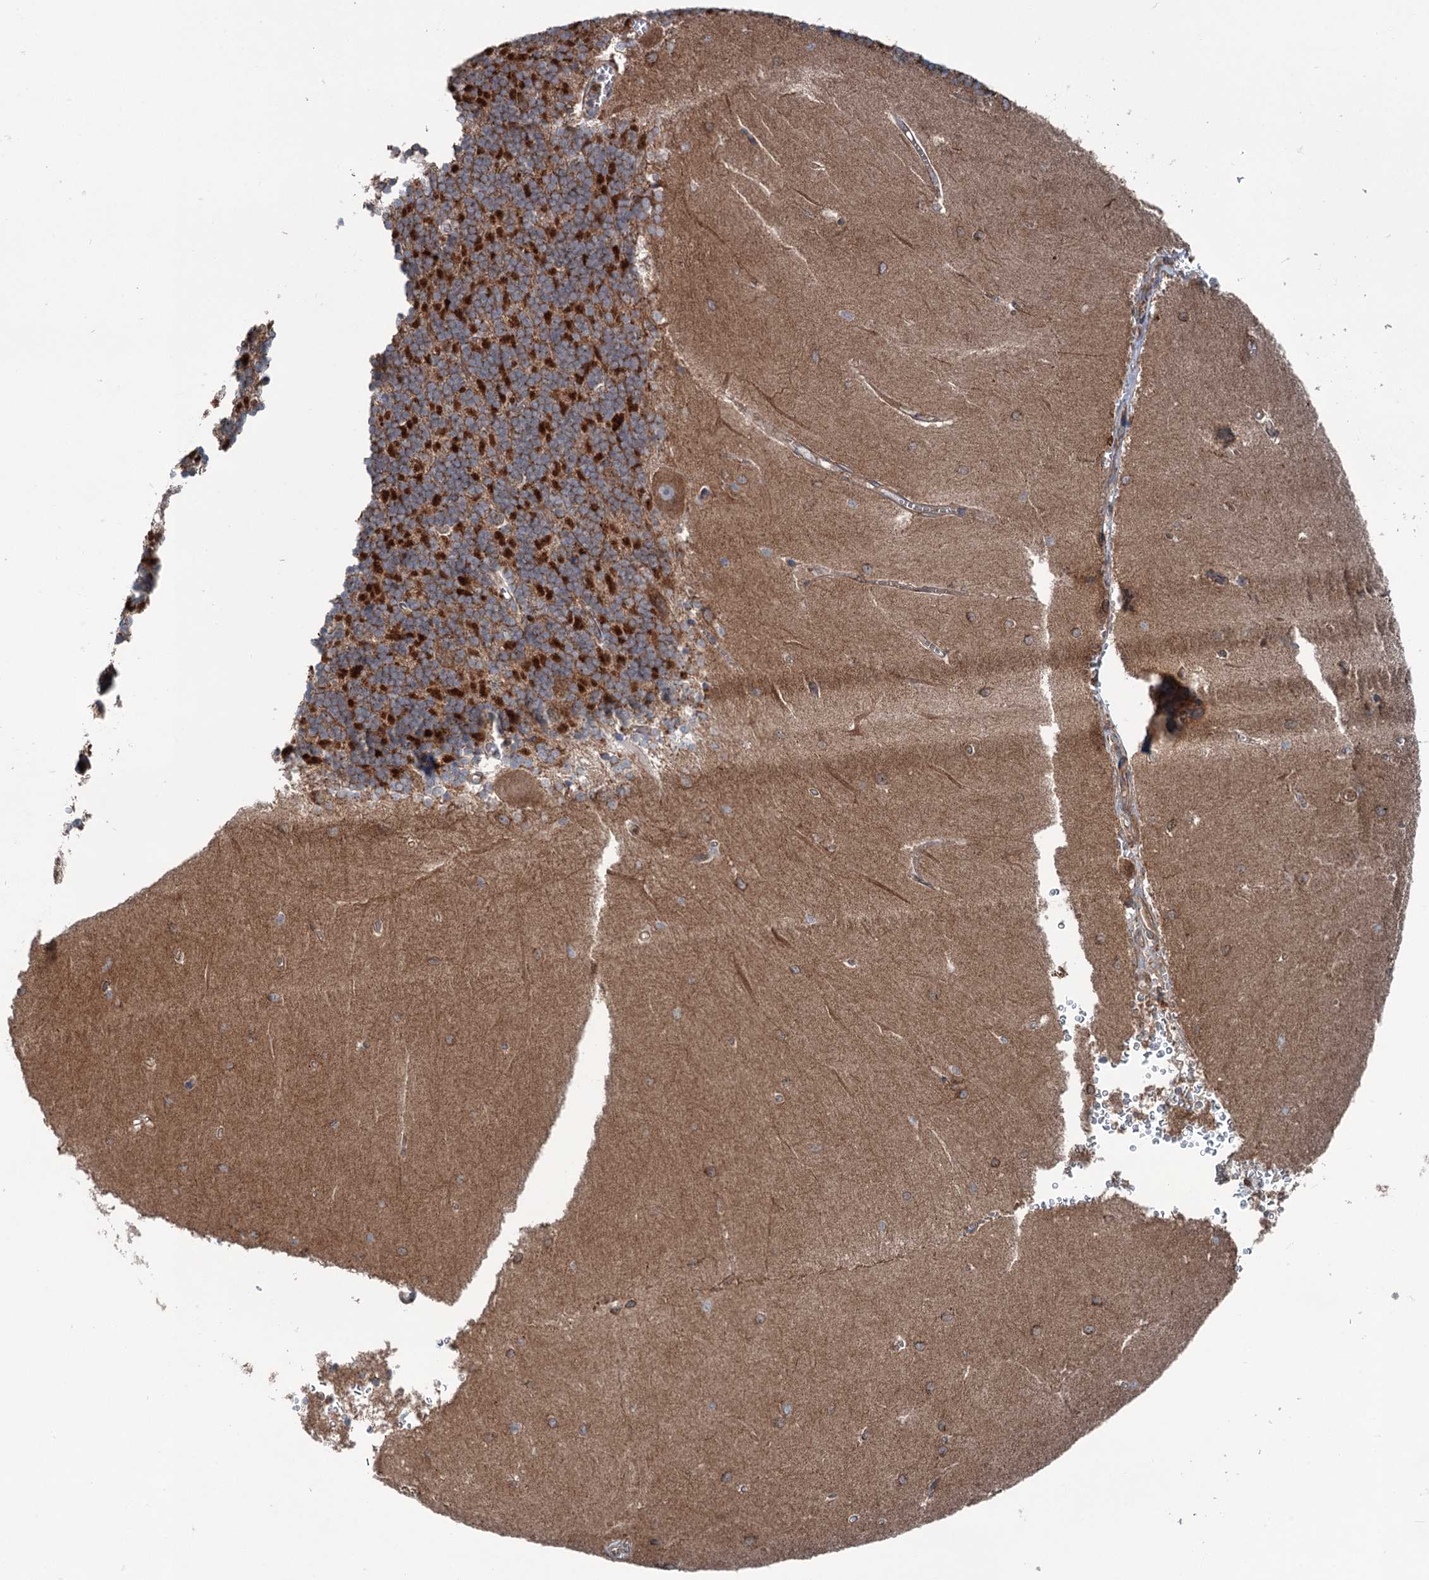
{"staining": {"intensity": "strong", "quantity": "25%-75%", "location": "cytoplasmic/membranous"}, "tissue": "cerebellum", "cell_type": "Cells in granular layer", "image_type": "normal", "snomed": [{"axis": "morphology", "description": "Normal tissue, NOS"}, {"axis": "topography", "description": "Cerebellum"}], "caption": "Benign cerebellum shows strong cytoplasmic/membranous positivity in approximately 25%-75% of cells in granular layer The staining was performed using DAB, with brown indicating positive protein expression. Nuclei are stained blue with hematoxylin..", "gene": "CALCOCO1", "patient": {"sex": "male", "age": 37}}